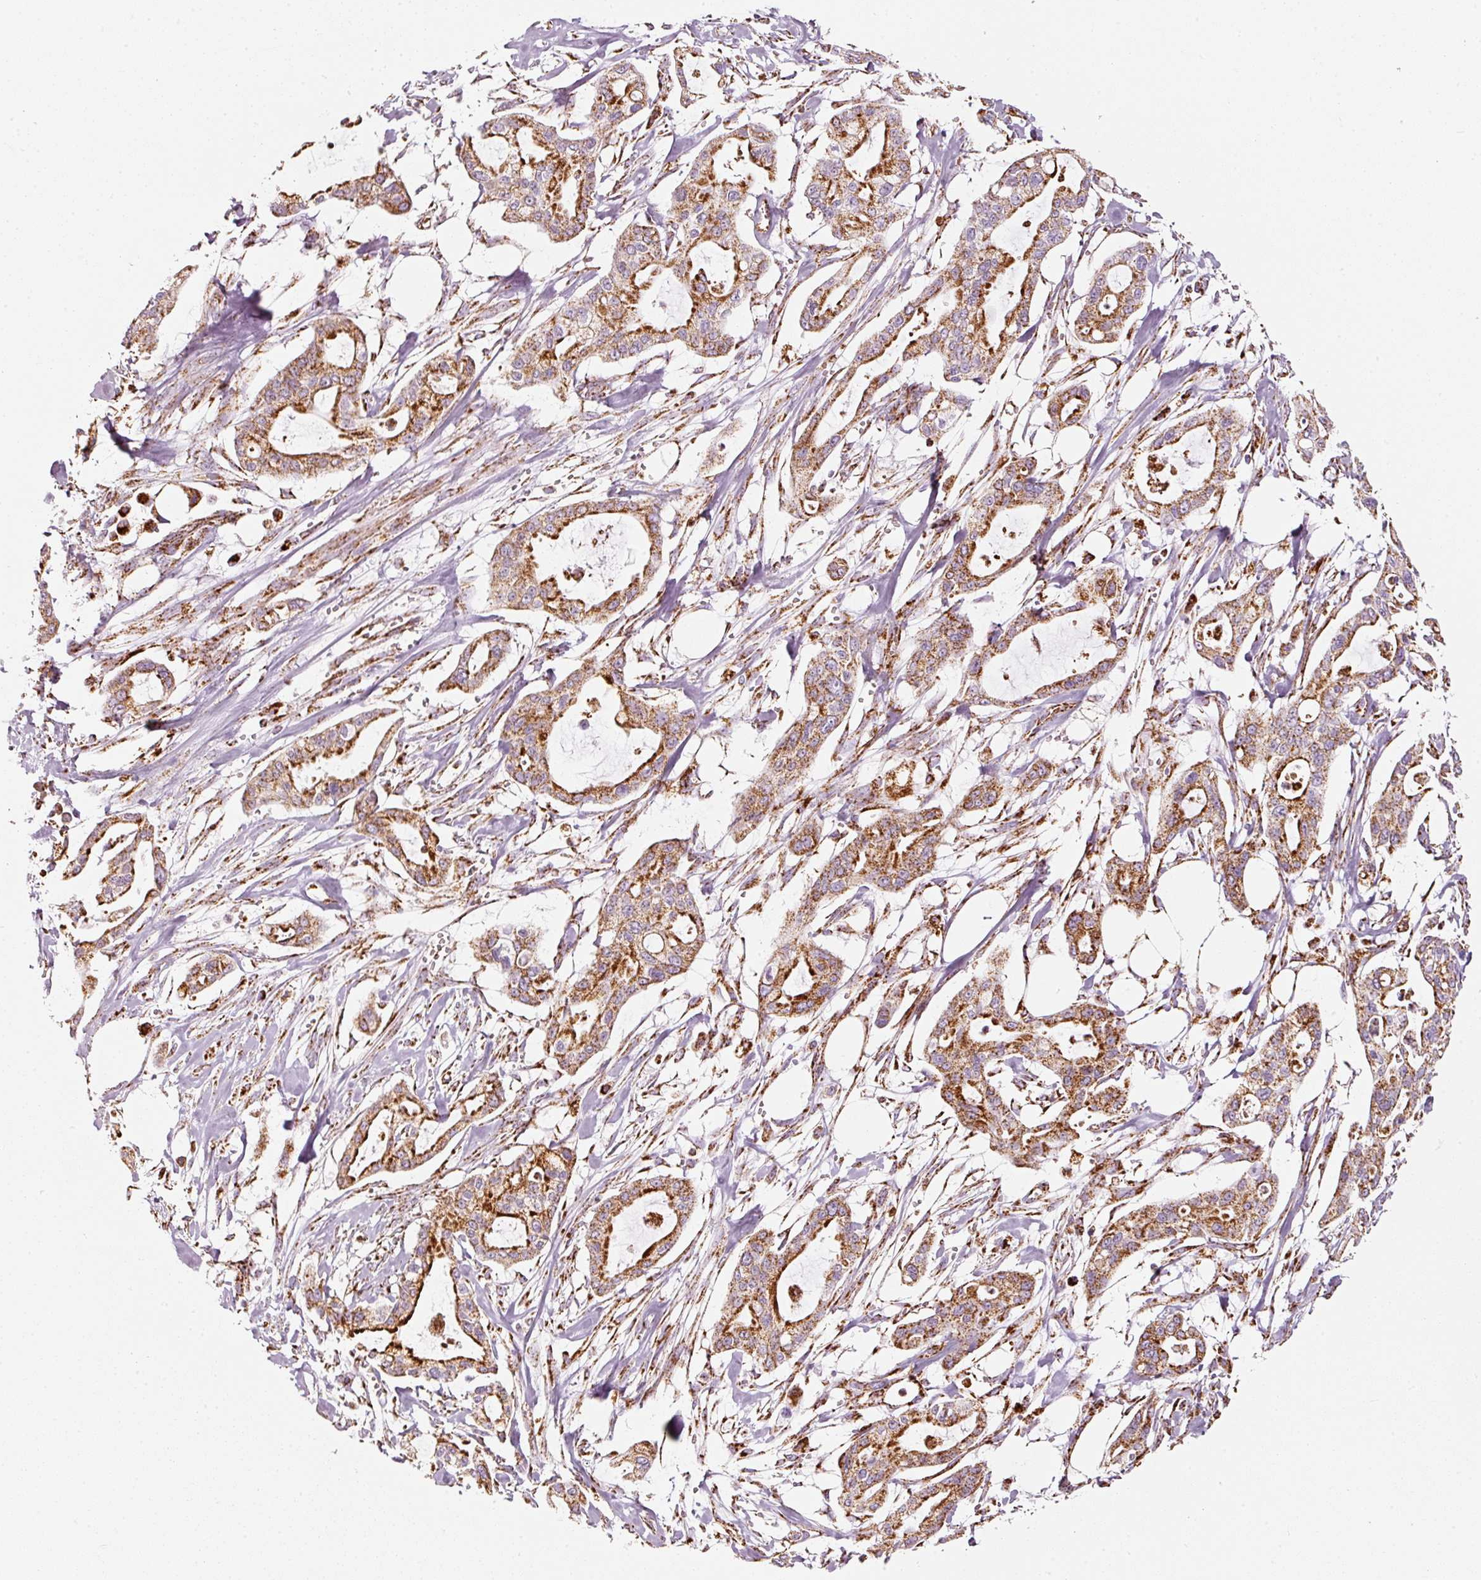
{"staining": {"intensity": "moderate", "quantity": ">75%", "location": "cytoplasmic/membranous"}, "tissue": "pancreatic cancer", "cell_type": "Tumor cells", "image_type": "cancer", "snomed": [{"axis": "morphology", "description": "Adenocarcinoma, NOS"}, {"axis": "topography", "description": "Pancreas"}], "caption": "Protein expression analysis of pancreatic adenocarcinoma exhibits moderate cytoplasmic/membranous positivity in approximately >75% of tumor cells.", "gene": "MT-CO2", "patient": {"sex": "male", "age": 68}}